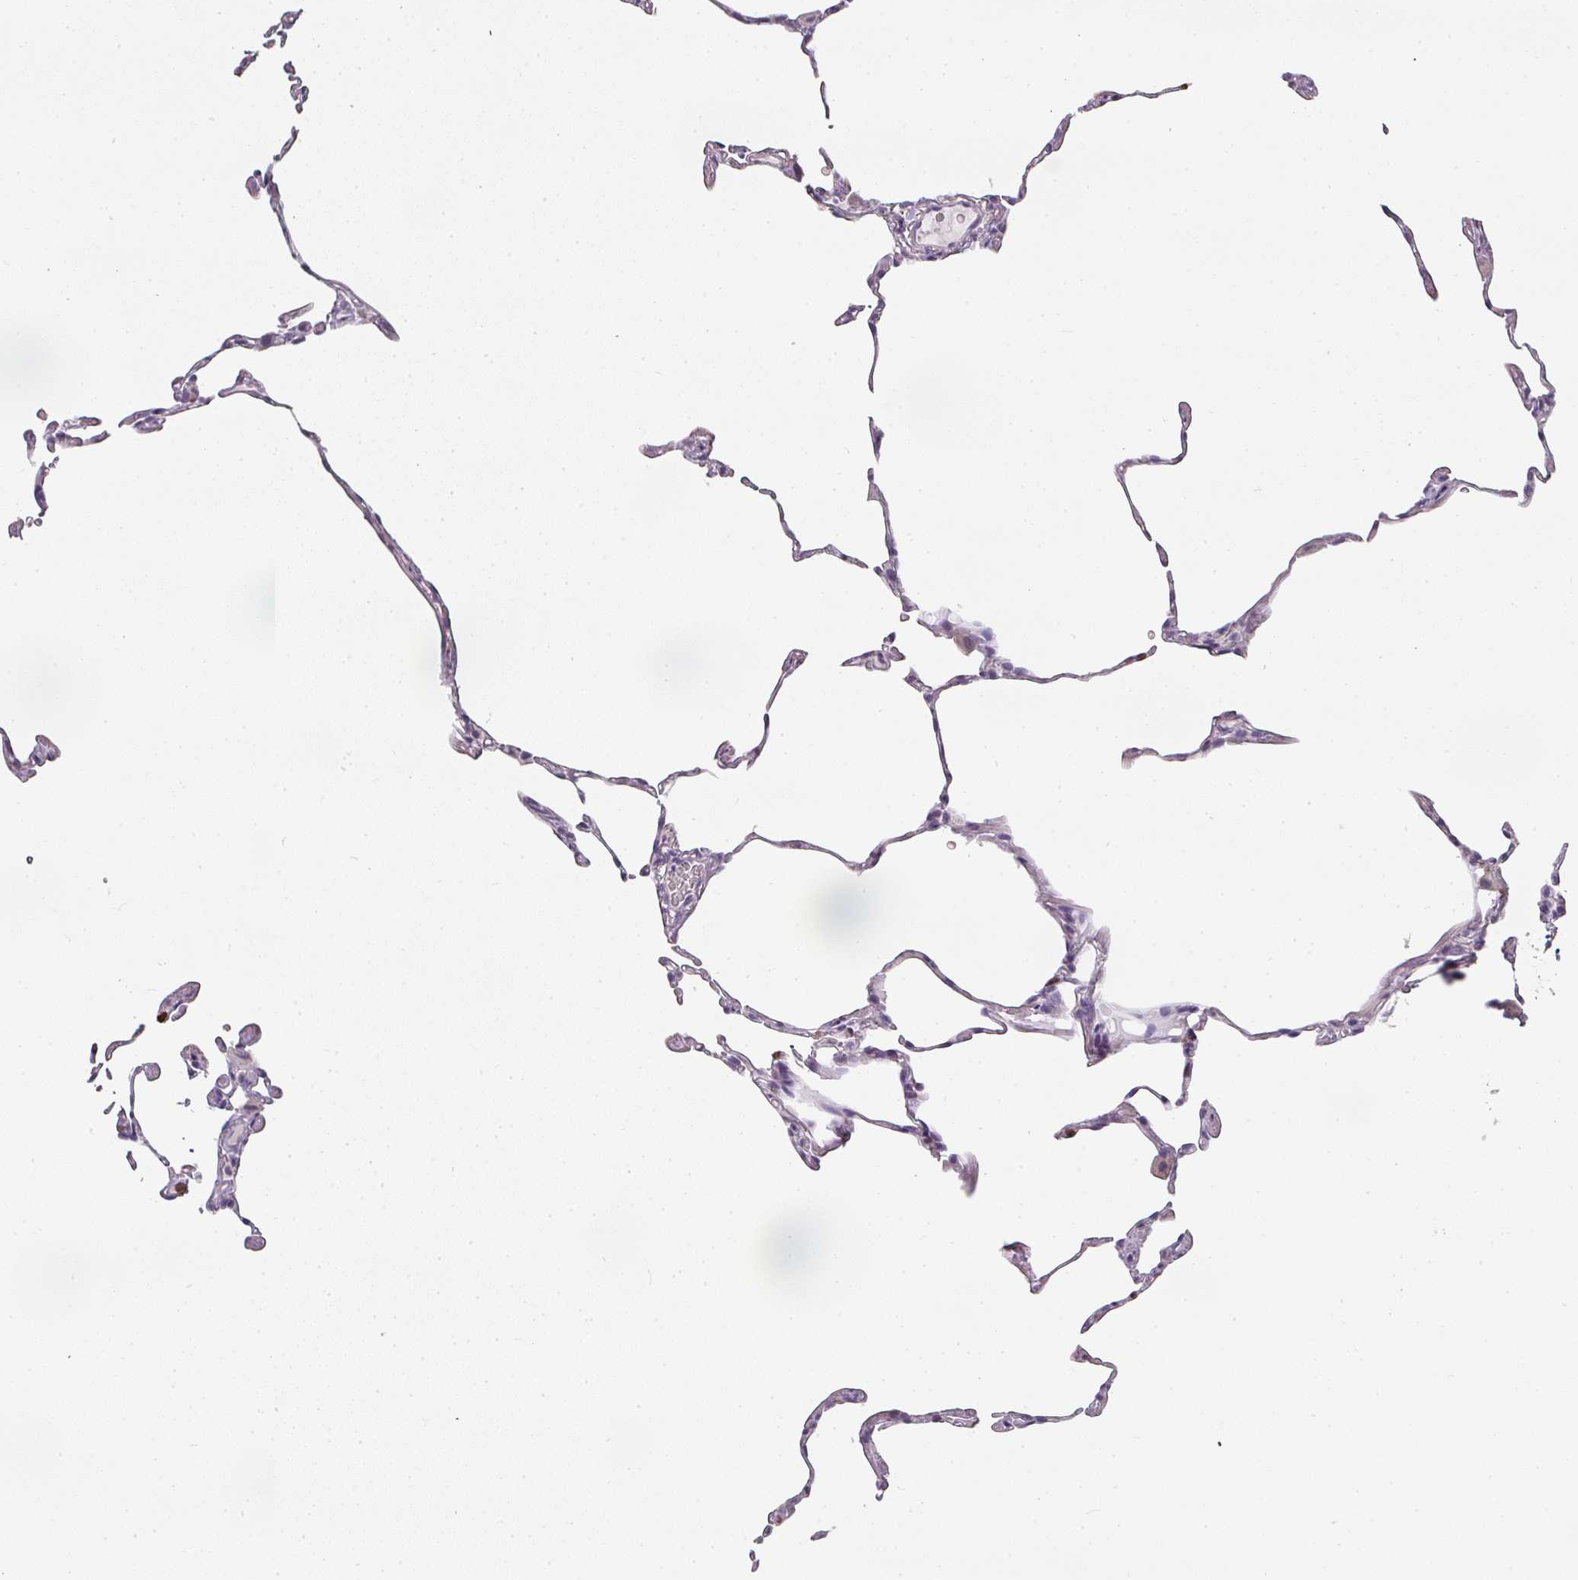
{"staining": {"intensity": "negative", "quantity": "none", "location": "none"}, "tissue": "lung", "cell_type": "Alveolar cells", "image_type": "normal", "snomed": [{"axis": "morphology", "description": "Normal tissue, NOS"}, {"axis": "topography", "description": "Lung"}], "caption": "The photomicrograph reveals no staining of alveolar cells in benign lung.", "gene": "CAMP", "patient": {"sex": "female", "age": 57}}